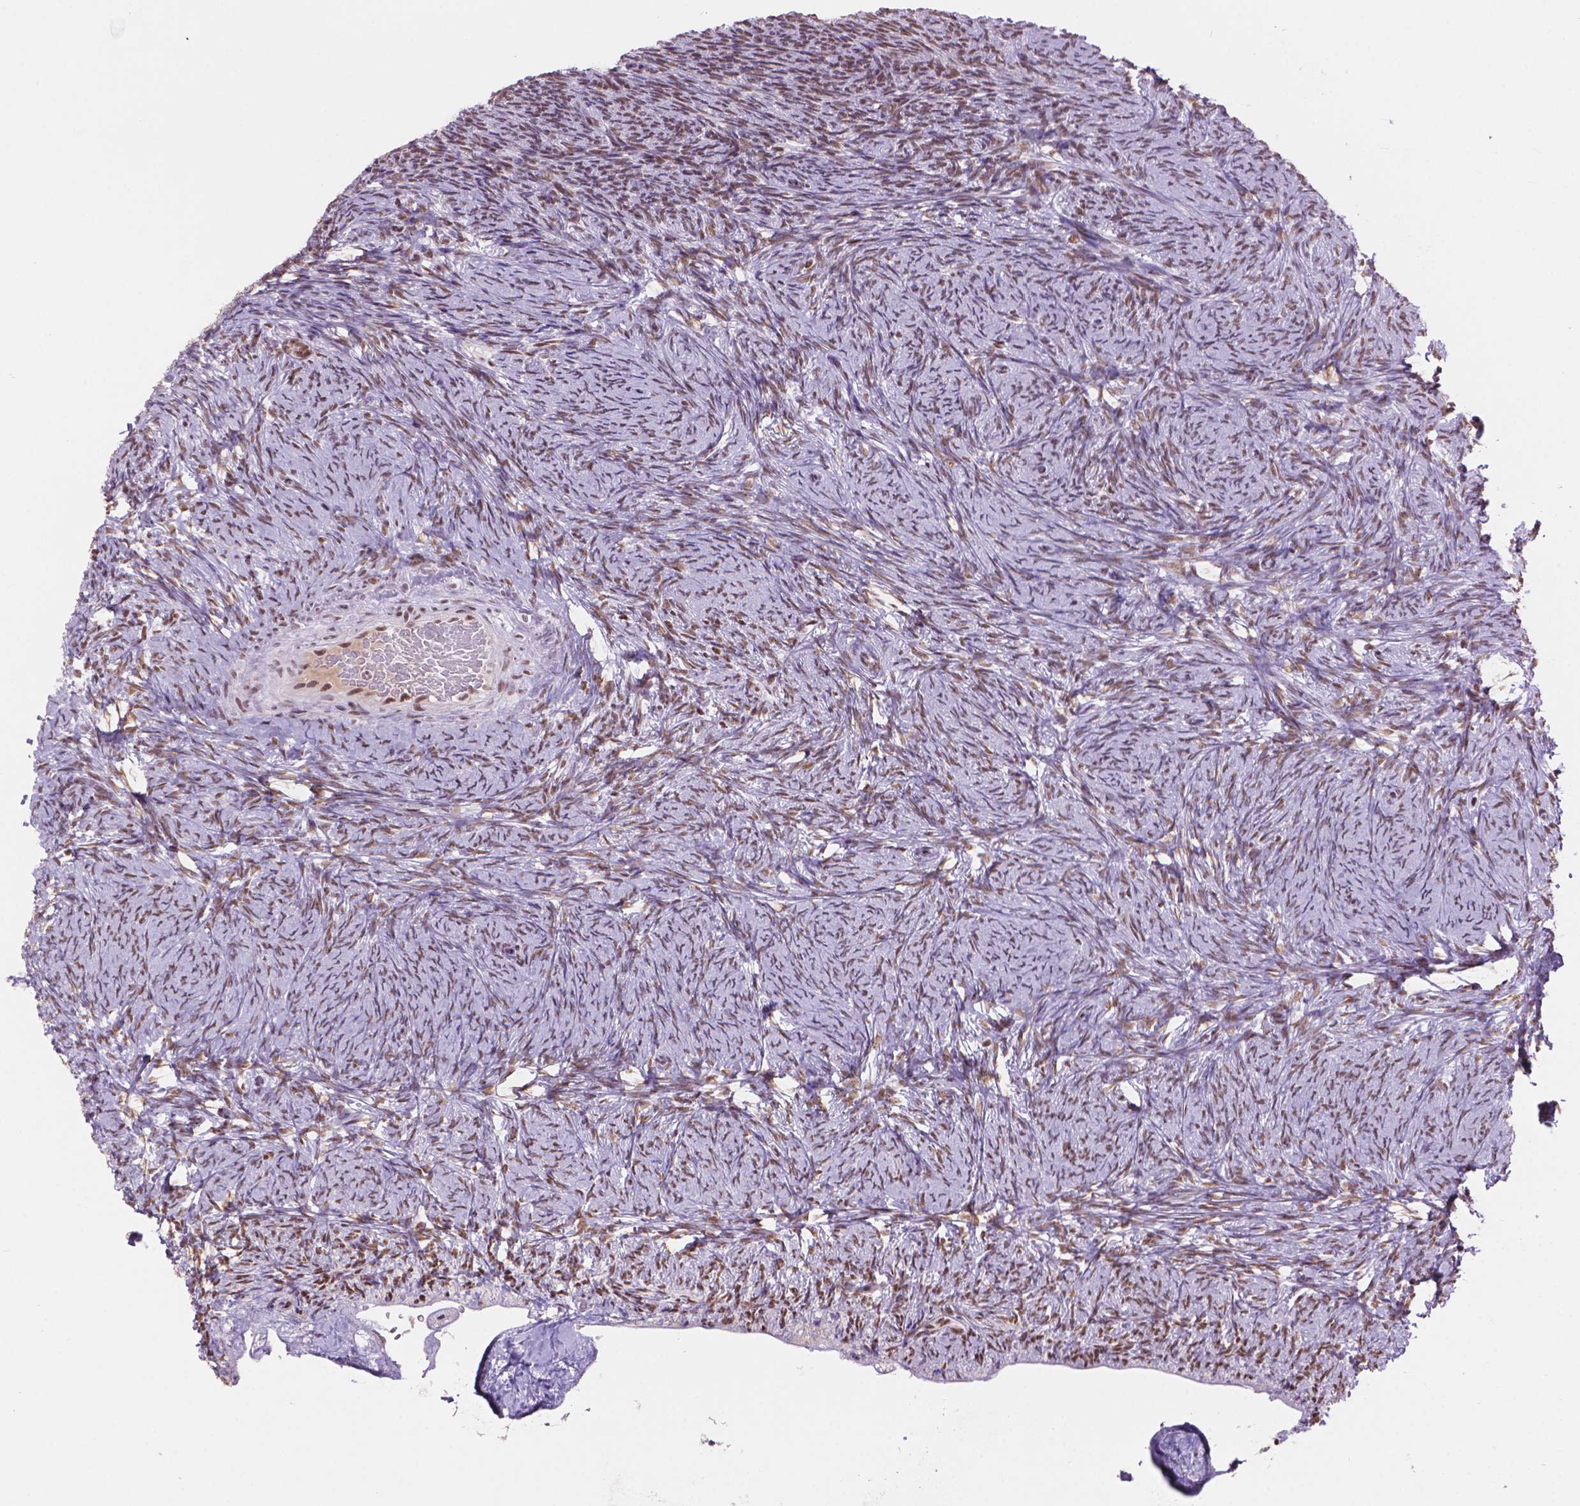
{"staining": {"intensity": "moderate", "quantity": "25%-75%", "location": "nuclear"}, "tissue": "ovary", "cell_type": "Ovarian stroma cells", "image_type": "normal", "snomed": [{"axis": "morphology", "description": "Normal tissue, NOS"}, {"axis": "topography", "description": "Ovary"}], "caption": "Approximately 25%-75% of ovarian stroma cells in unremarkable human ovary exhibit moderate nuclear protein positivity as visualized by brown immunohistochemical staining.", "gene": "RPA4", "patient": {"sex": "female", "age": 34}}